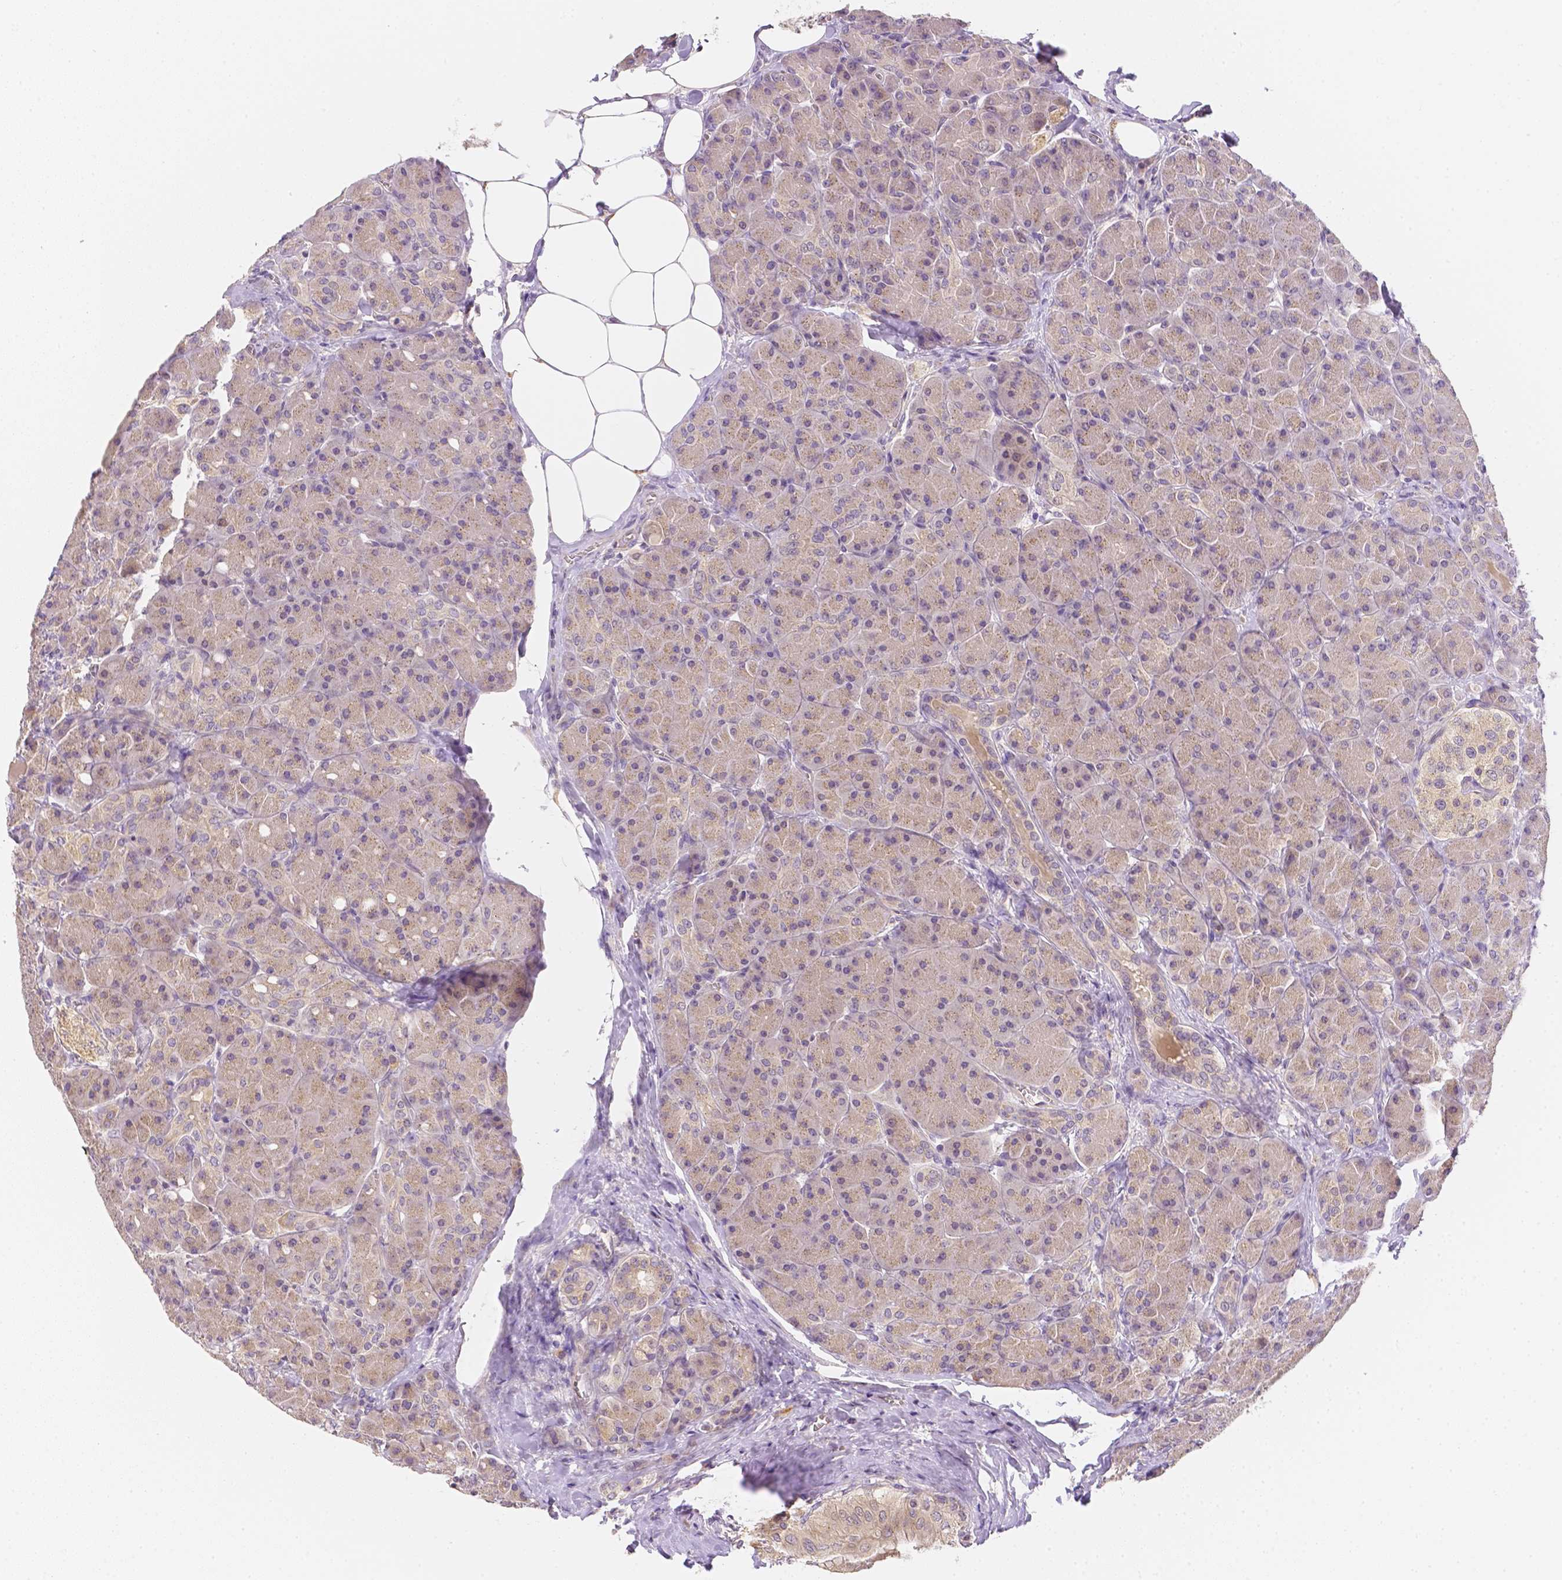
{"staining": {"intensity": "weak", "quantity": "<25%", "location": "cytoplasmic/membranous"}, "tissue": "pancreas", "cell_type": "Exocrine glandular cells", "image_type": "normal", "snomed": [{"axis": "morphology", "description": "Normal tissue, NOS"}, {"axis": "topography", "description": "Pancreas"}], "caption": "This is an immunohistochemistry histopathology image of benign pancreas. There is no staining in exocrine glandular cells.", "gene": "C10orf67", "patient": {"sex": "male", "age": 55}}